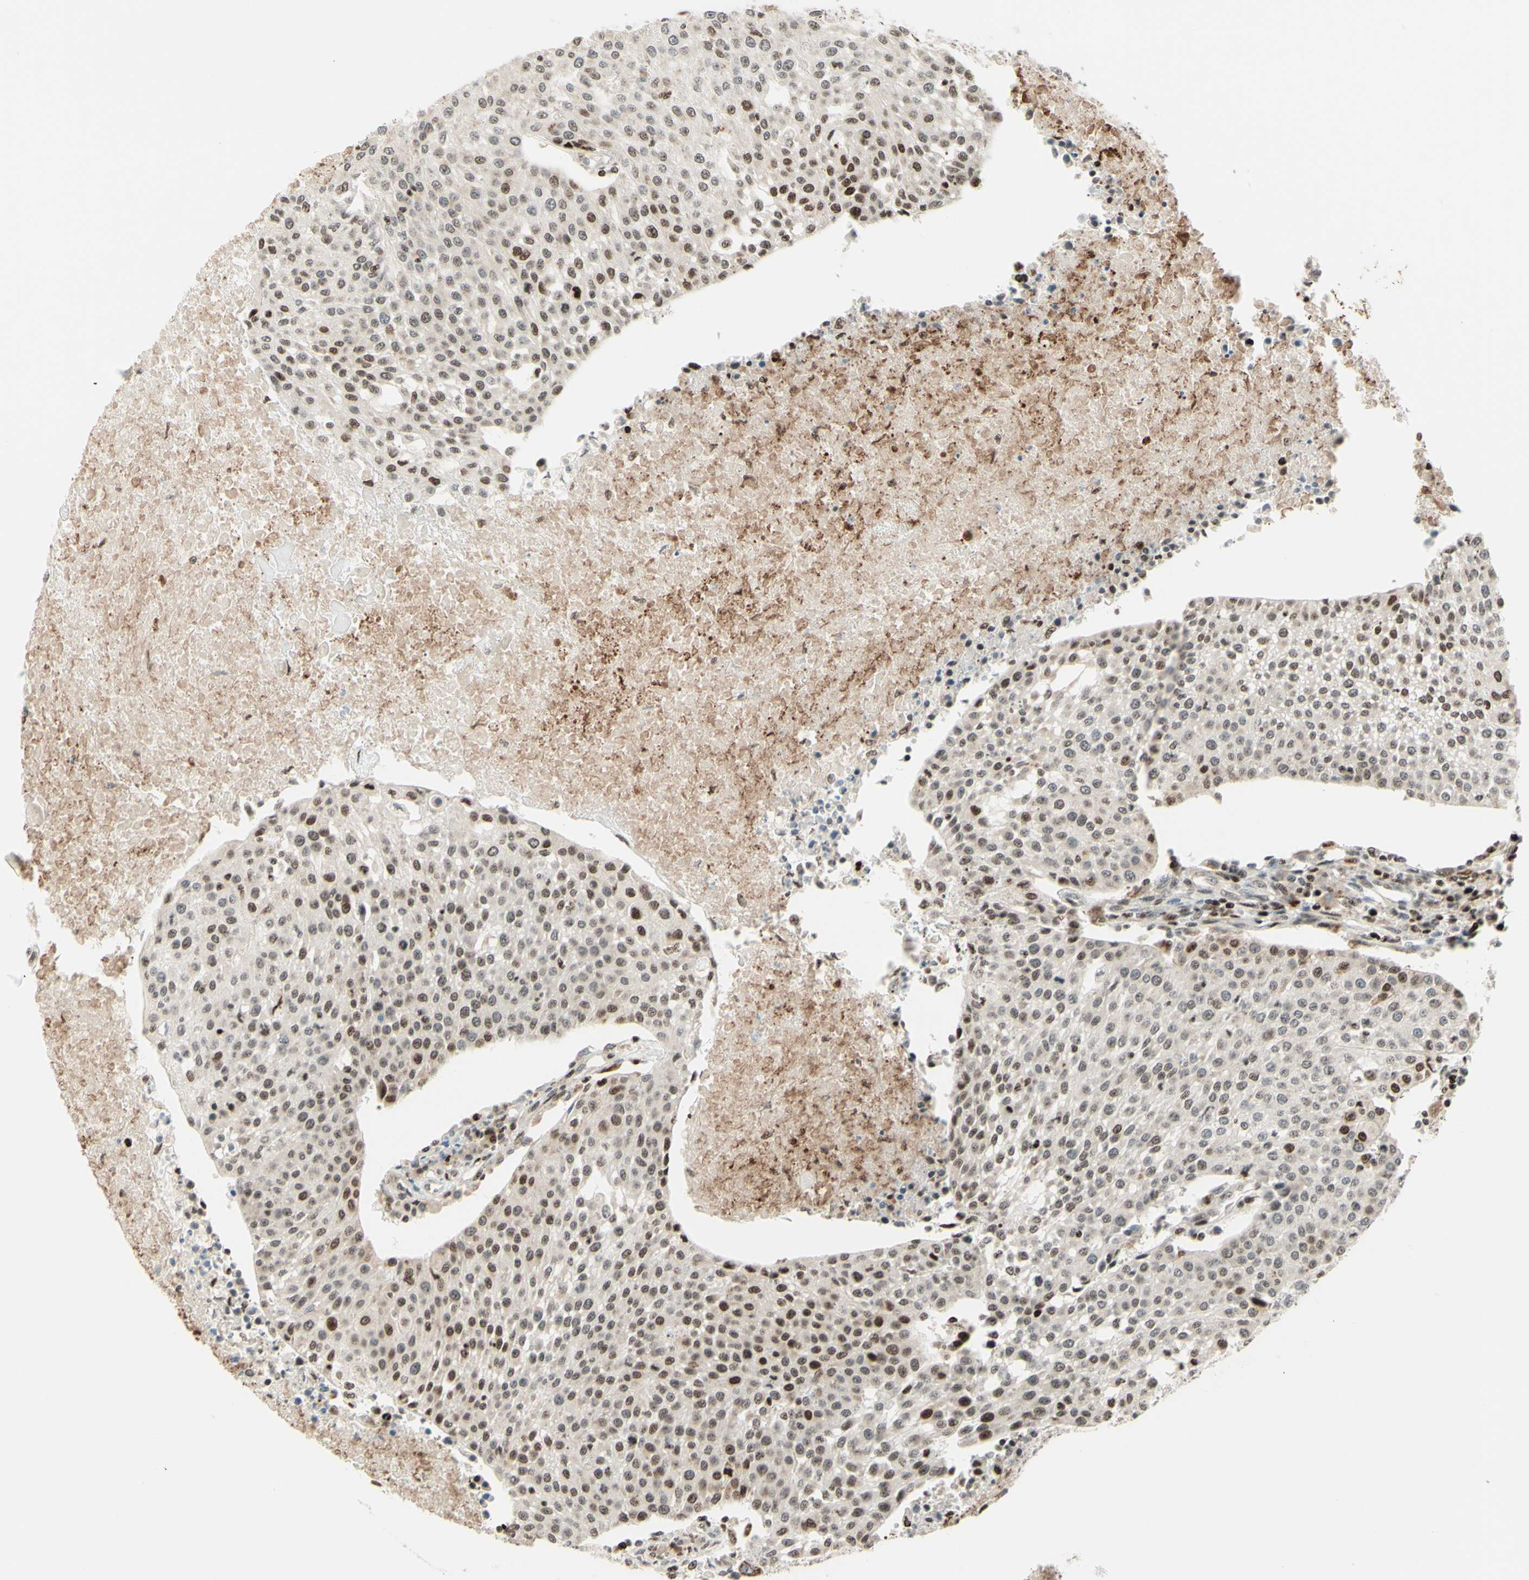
{"staining": {"intensity": "moderate", "quantity": "25%-75%", "location": "cytoplasmic/membranous,nuclear"}, "tissue": "urothelial cancer", "cell_type": "Tumor cells", "image_type": "cancer", "snomed": [{"axis": "morphology", "description": "Urothelial carcinoma, High grade"}, {"axis": "topography", "description": "Urinary bladder"}], "caption": "The image exhibits a brown stain indicating the presence of a protein in the cytoplasmic/membranous and nuclear of tumor cells in urothelial carcinoma (high-grade).", "gene": "CDKL5", "patient": {"sex": "female", "age": 85}}